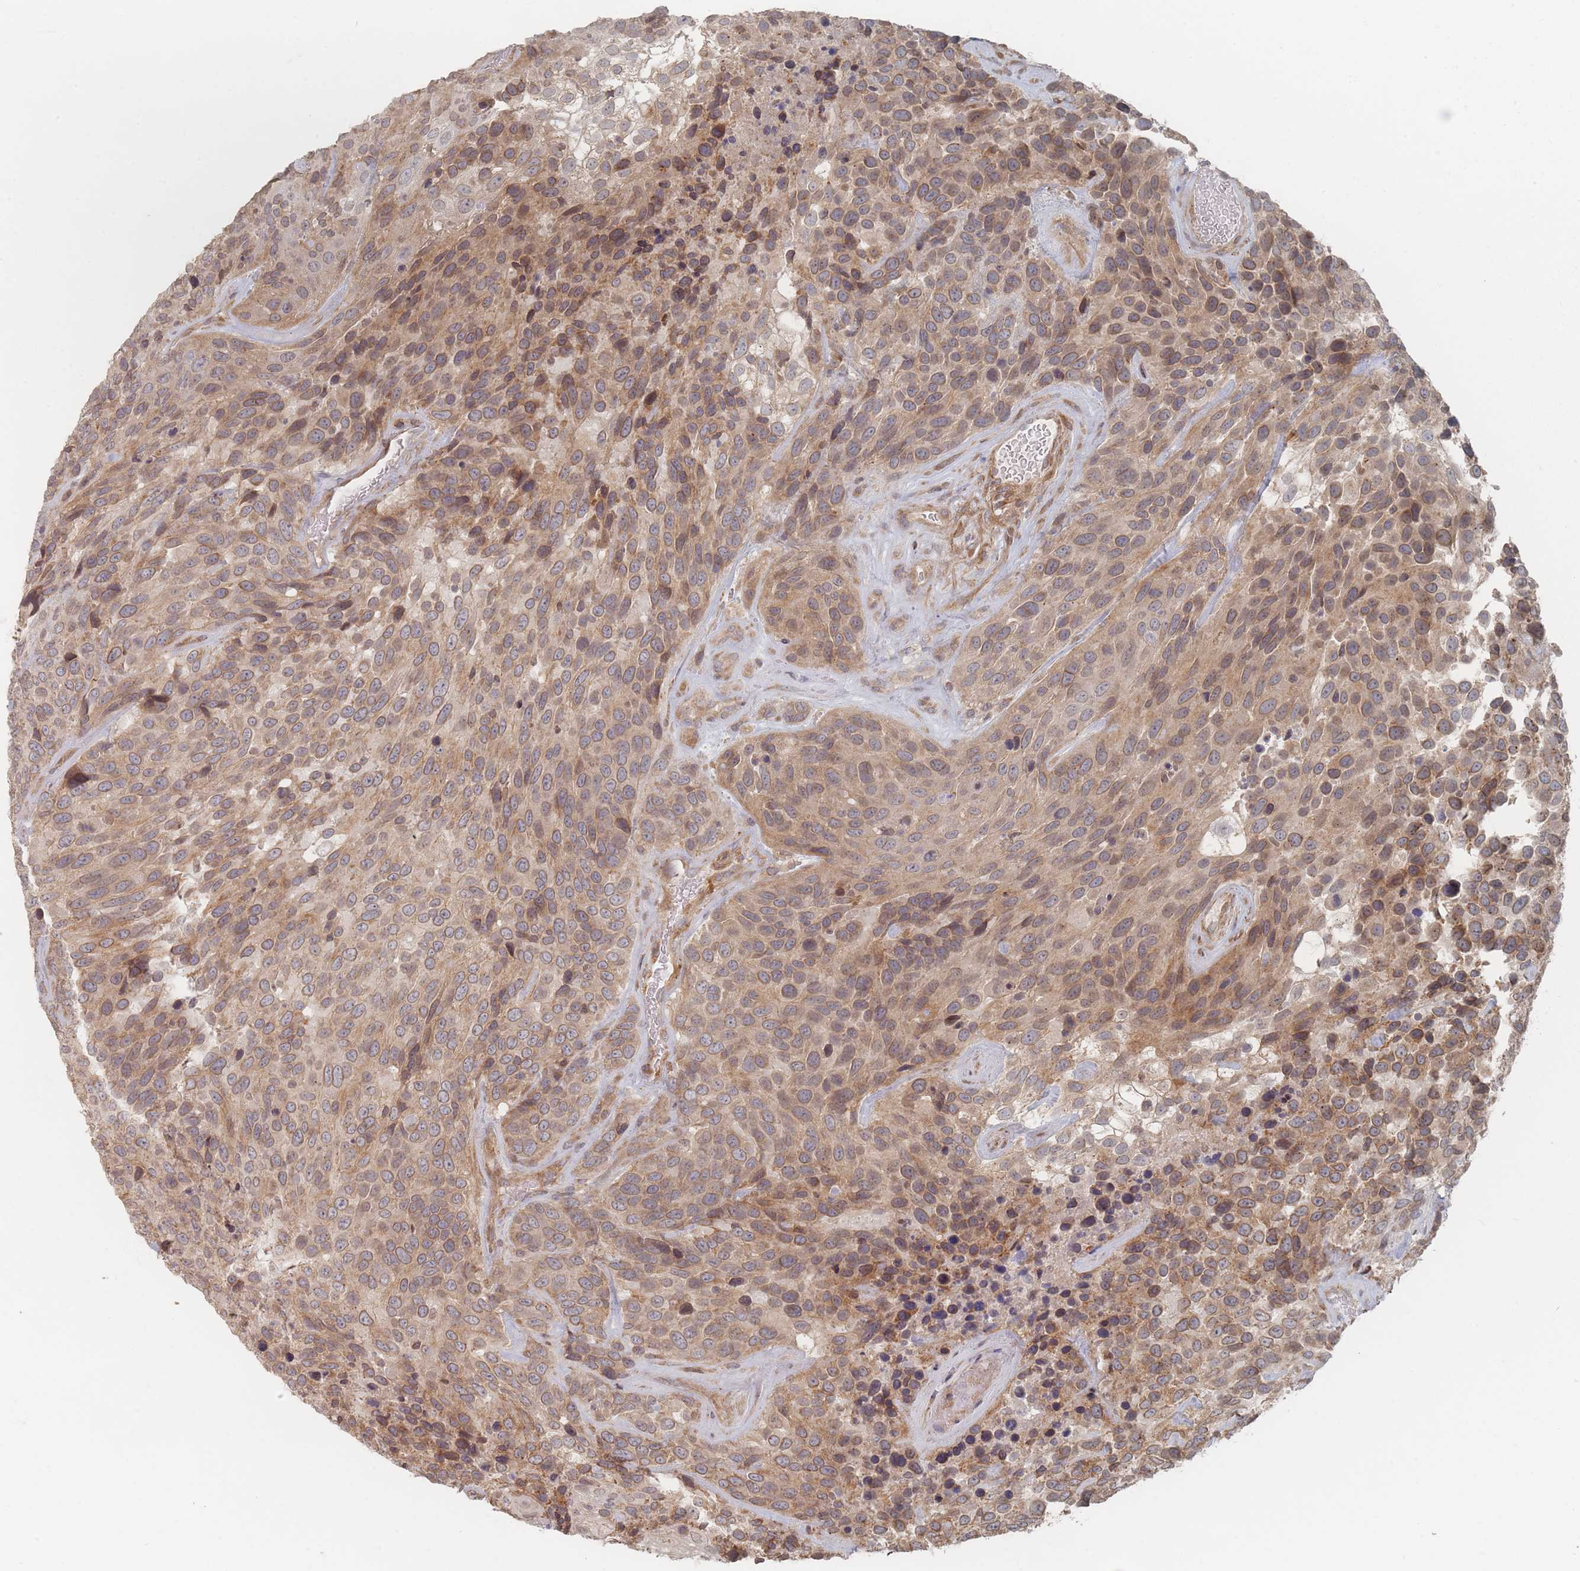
{"staining": {"intensity": "moderate", "quantity": ">75%", "location": "cytoplasmic/membranous"}, "tissue": "urothelial cancer", "cell_type": "Tumor cells", "image_type": "cancer", "snomed": [{"axis": "morphology", "description": "Urothelial carcinoma, High grade"}, {"axis": "topography", "description": "Urinary bladder"}], "caption": "Immunohistochemical staining of human urothelial carcinoma (high-grade) reveals moderate cytoplasmic/membranous protein staining in approximately >75% of tumor cells.", "gene": "GLE1", "patient": {"sex": "female", "age": 70}}